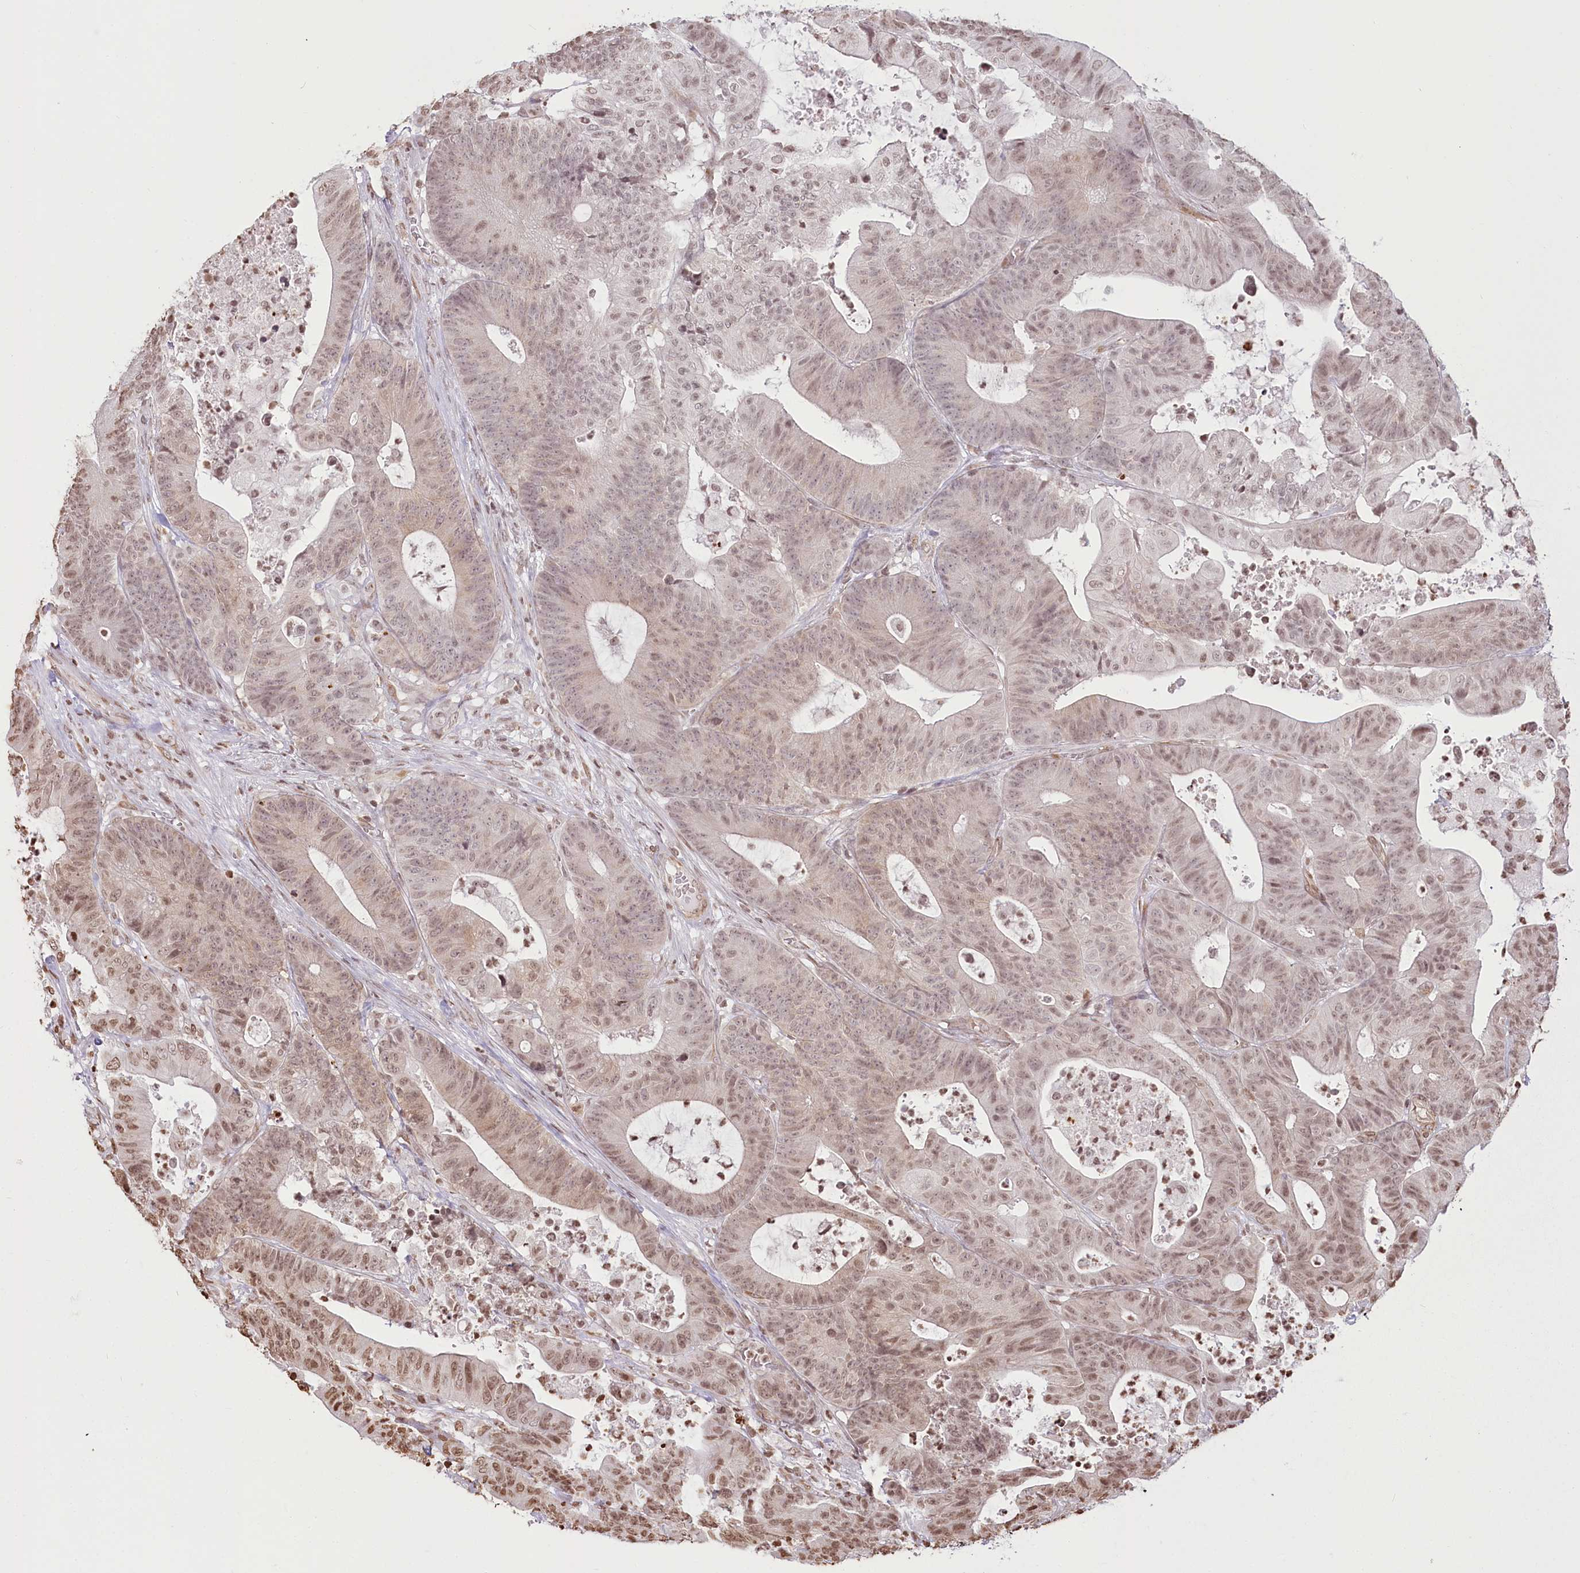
{"staining": {"intensity": "weak", "quantity": ">75%", "location": "nuclear"}, "tissue": "colorectal cancer", "cell_type": "Tumor cells", "image_type": "cancer", "snomed": [{"axis": "morphology", "description": "Adenocarcinoma, NOS"}, {"axis": "topography", "description": "Colon"}], "caption": "Protein analysis of adenocarcinoma (colorectal) tissue displays weak nuclear expression in approximately >75% of tumor cells.", "gene": "FAM13A", "patient": {"sex": "female", "age": 84}}